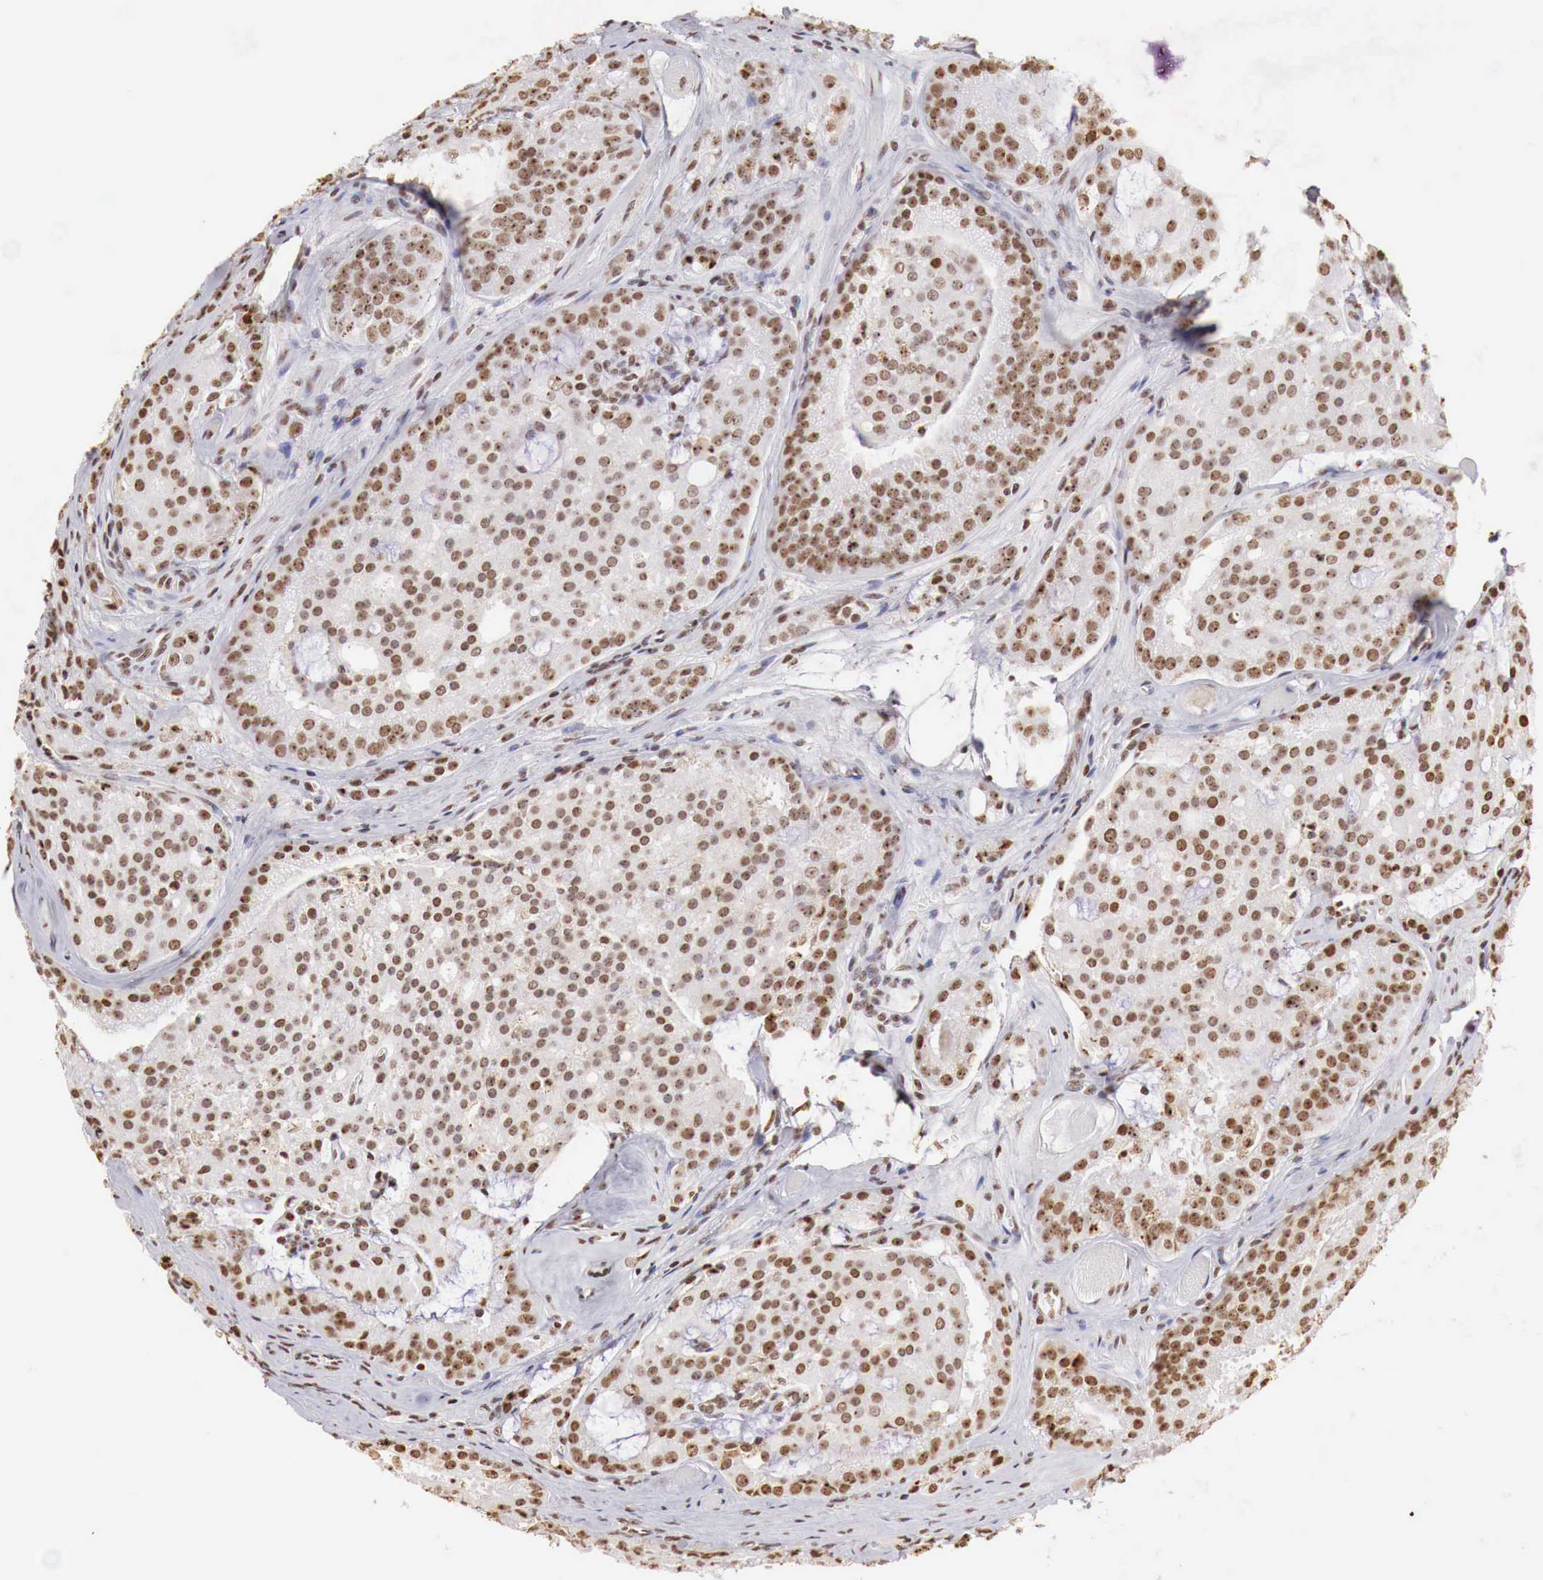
{"staining": {"intensity": "strong", "quantity": ">75%", "location": "nuclear"}, "tissue": "prostate cancer", "cell_type": "Tumor cells", "image_type": "cancer", "snomed": [{"axis": "morphology", "description": "Adenocarcinoma, Medium grade"}, {"axis": "topography", "description": "Prostate"}], "caption": "Protein analysis of prostate cancer tissue reveals strong nuclear staining in approximately >75% of tumor cells. (DAB (3,3'-diaminobenzidine) IHC, brown staining for protein, blue staining for nuclei).", "gene": "DKC1", "patient": {"sex": "male", "age": 60}}